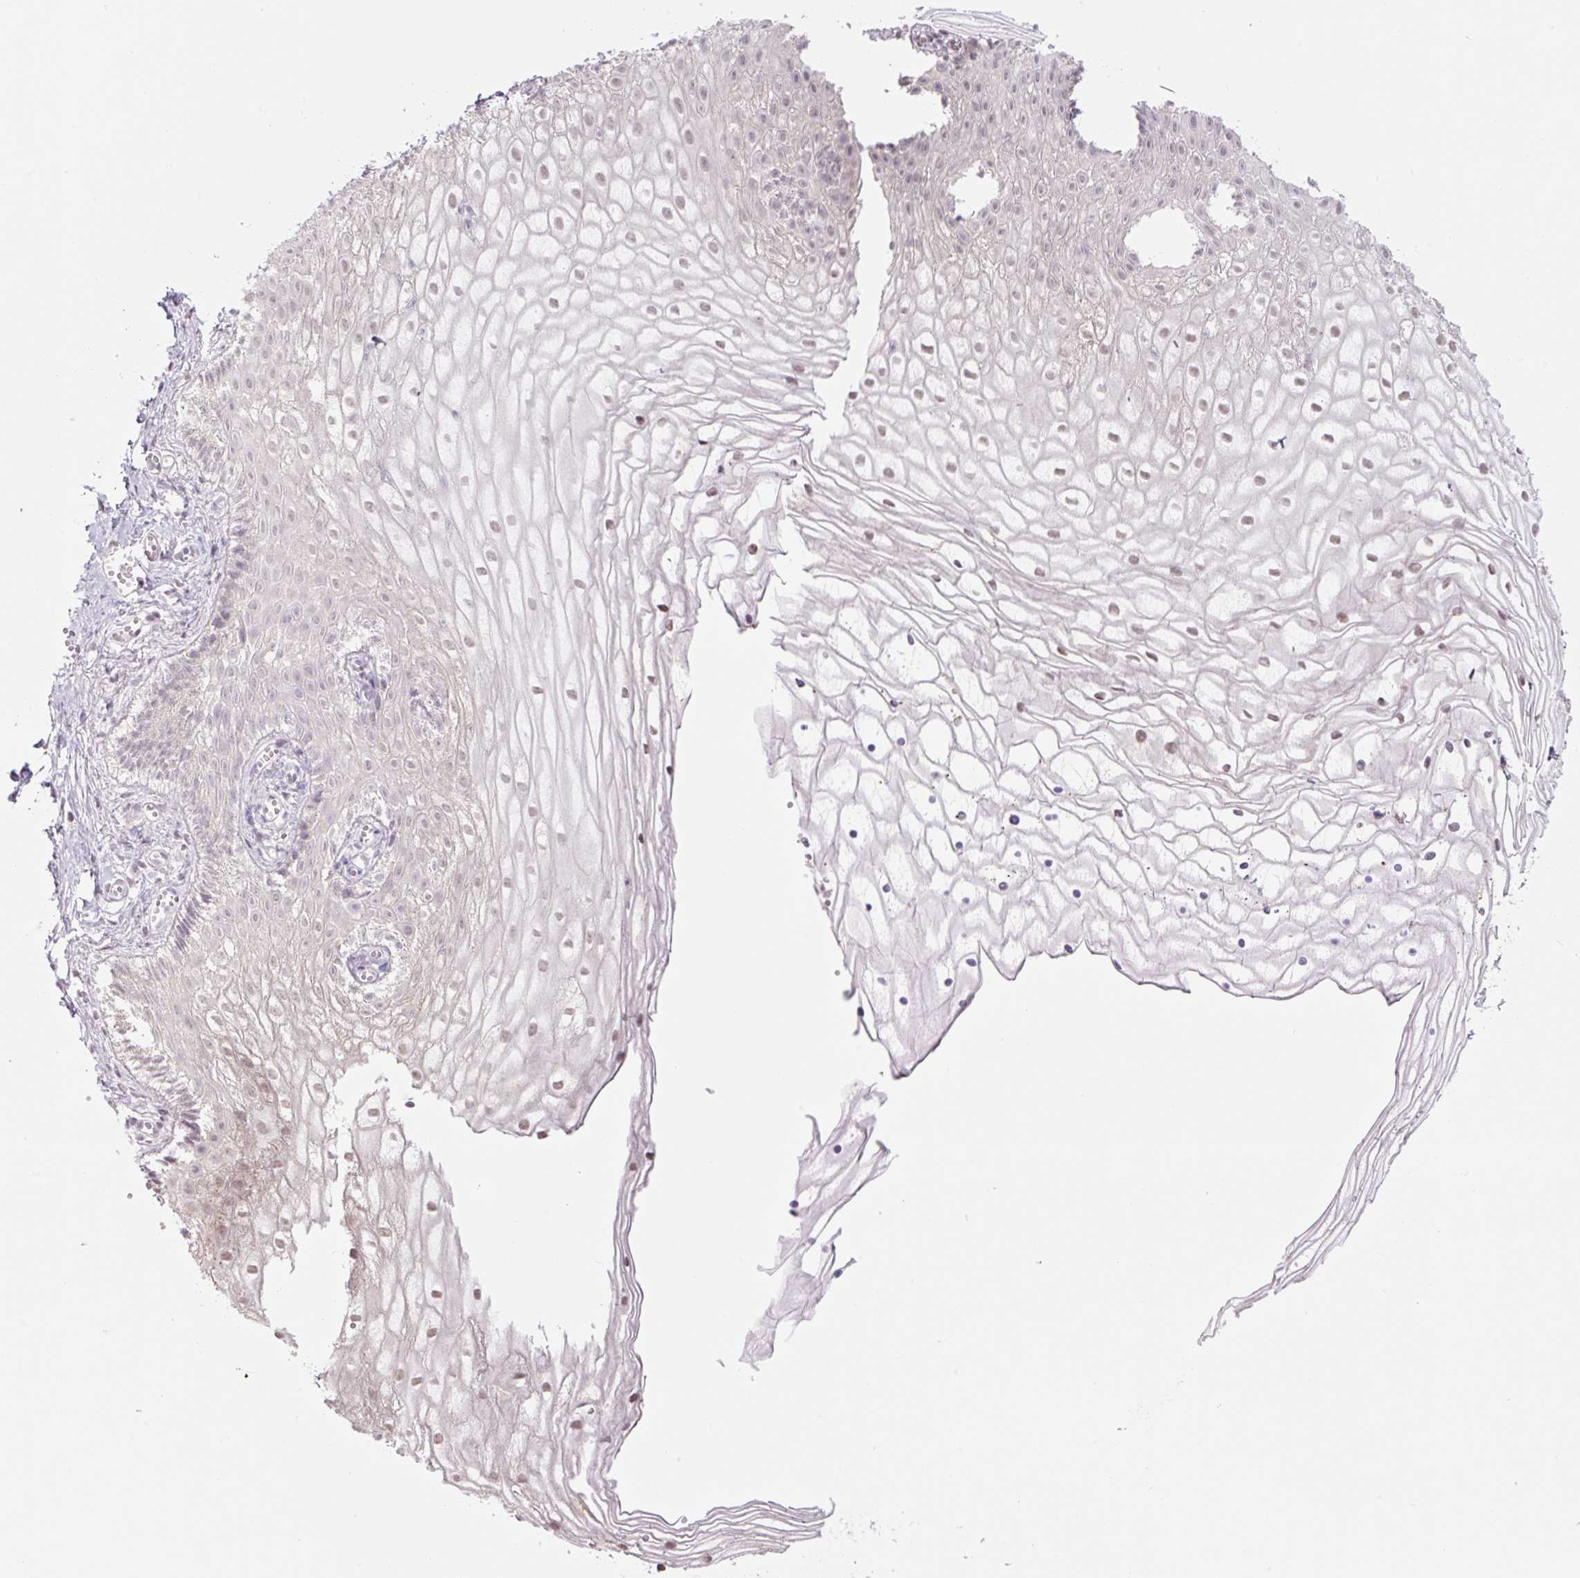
{"staining": {"intensity": "weak", "quantity": "25%-75%", "location": "nuclear"}, "tissue": "vagina", "cell_type": "Squamous epithelial cells", "image_type": "normal", "snomed": [{"axis": "morphology", "description": "Normal tissue, NOS"}, {"axis": "topography", "description": "Vagina"}], "caption": "This histopathology image displays immunohistochemistry staining of benign human vagina, with low weak nuclear expression in about 25%-75% of squamous epithelial cells.", "gene": "TCFL5", "patient": {"sex": "female", "age": 56}}